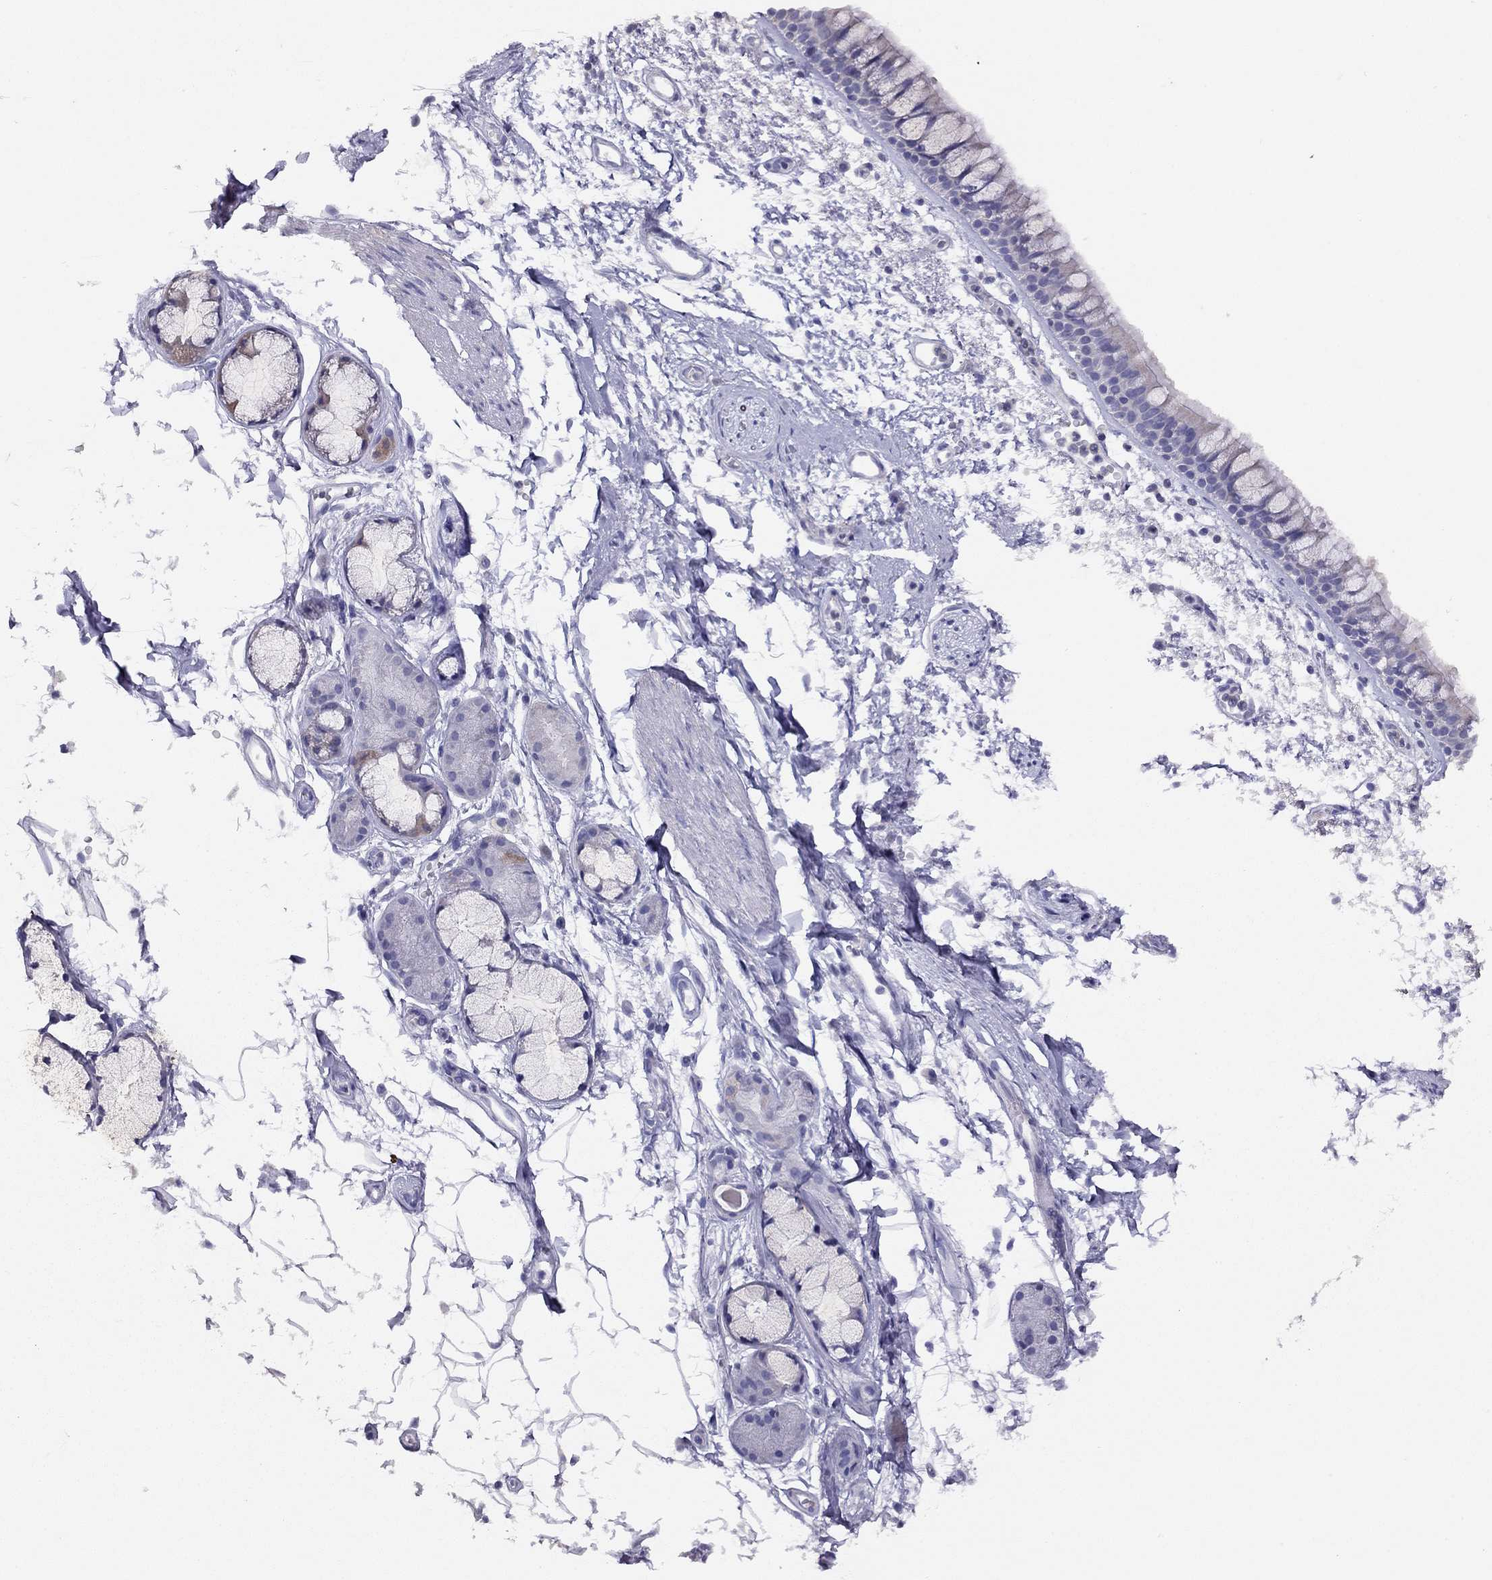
{"staining": {"intensity": "negative", "quantity": "none", "location": "none"}, "tissue": "bronchus", "cell_type": "Respiratory epithelial cells", "image_type": "normal", "snomed": [{"axis": "morphology", "description": "Normal tissue, NOS"}, {"axis": "topography", "description": "Cartilage tissue"}, {"axis": "topography", "description": "Bronchus"}], "caption": "An immunohistochemistry micrograph of normal bronchus is shown. There is no staining in respiratory epithelial cells of bronchus. (Immunohistochemistry (ihc), brightfield microscopy, high magnification).", "gene": "CITED1", "patient": {"sex": "male", "age": 66}}